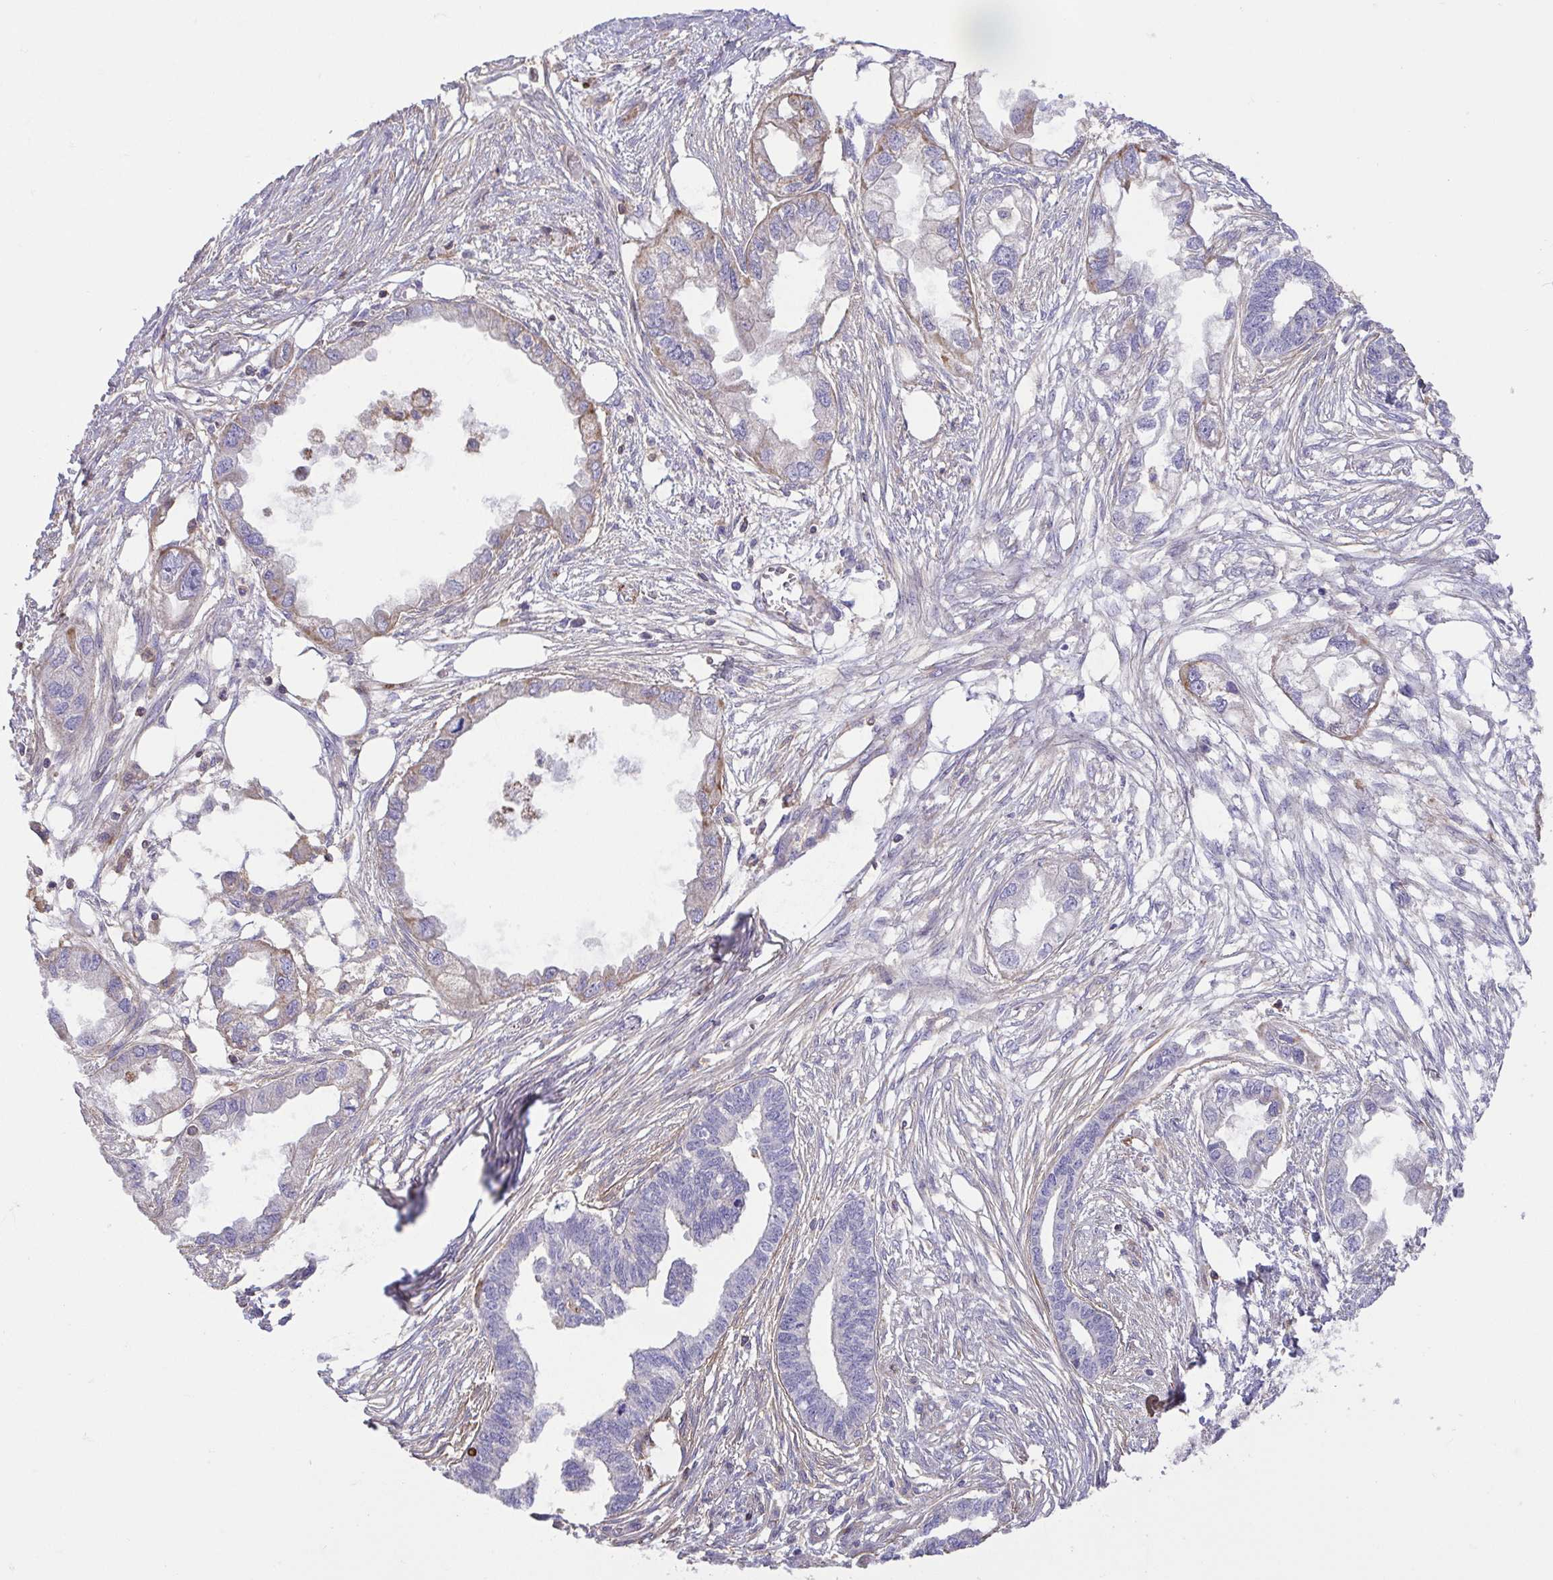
{"staining": {"intensity": "weak", "quantity": "<25%", "location": "cytoplasmic/membranous"}, "tissue": "endometrial cancer", "cell_type": "Tumor cells", "image_type": "cancer", "snomed": [{"axis": "morphology", "description": "Adenocarcinoma, NOS"}, {"axis": "morphology", "description": "Adenocarcinoma, metastatic, NOS"}, {"axis": "topography", "description": "Adipose tissue"}, {"axis": "topography", "description": "Endometrium"}], "caption": "IHC of human adenocarcinoma (endometrial) displays no staining in tumor cells.", "gene": "PRR14L", "patient": {"sex": "female", "age": 67}}